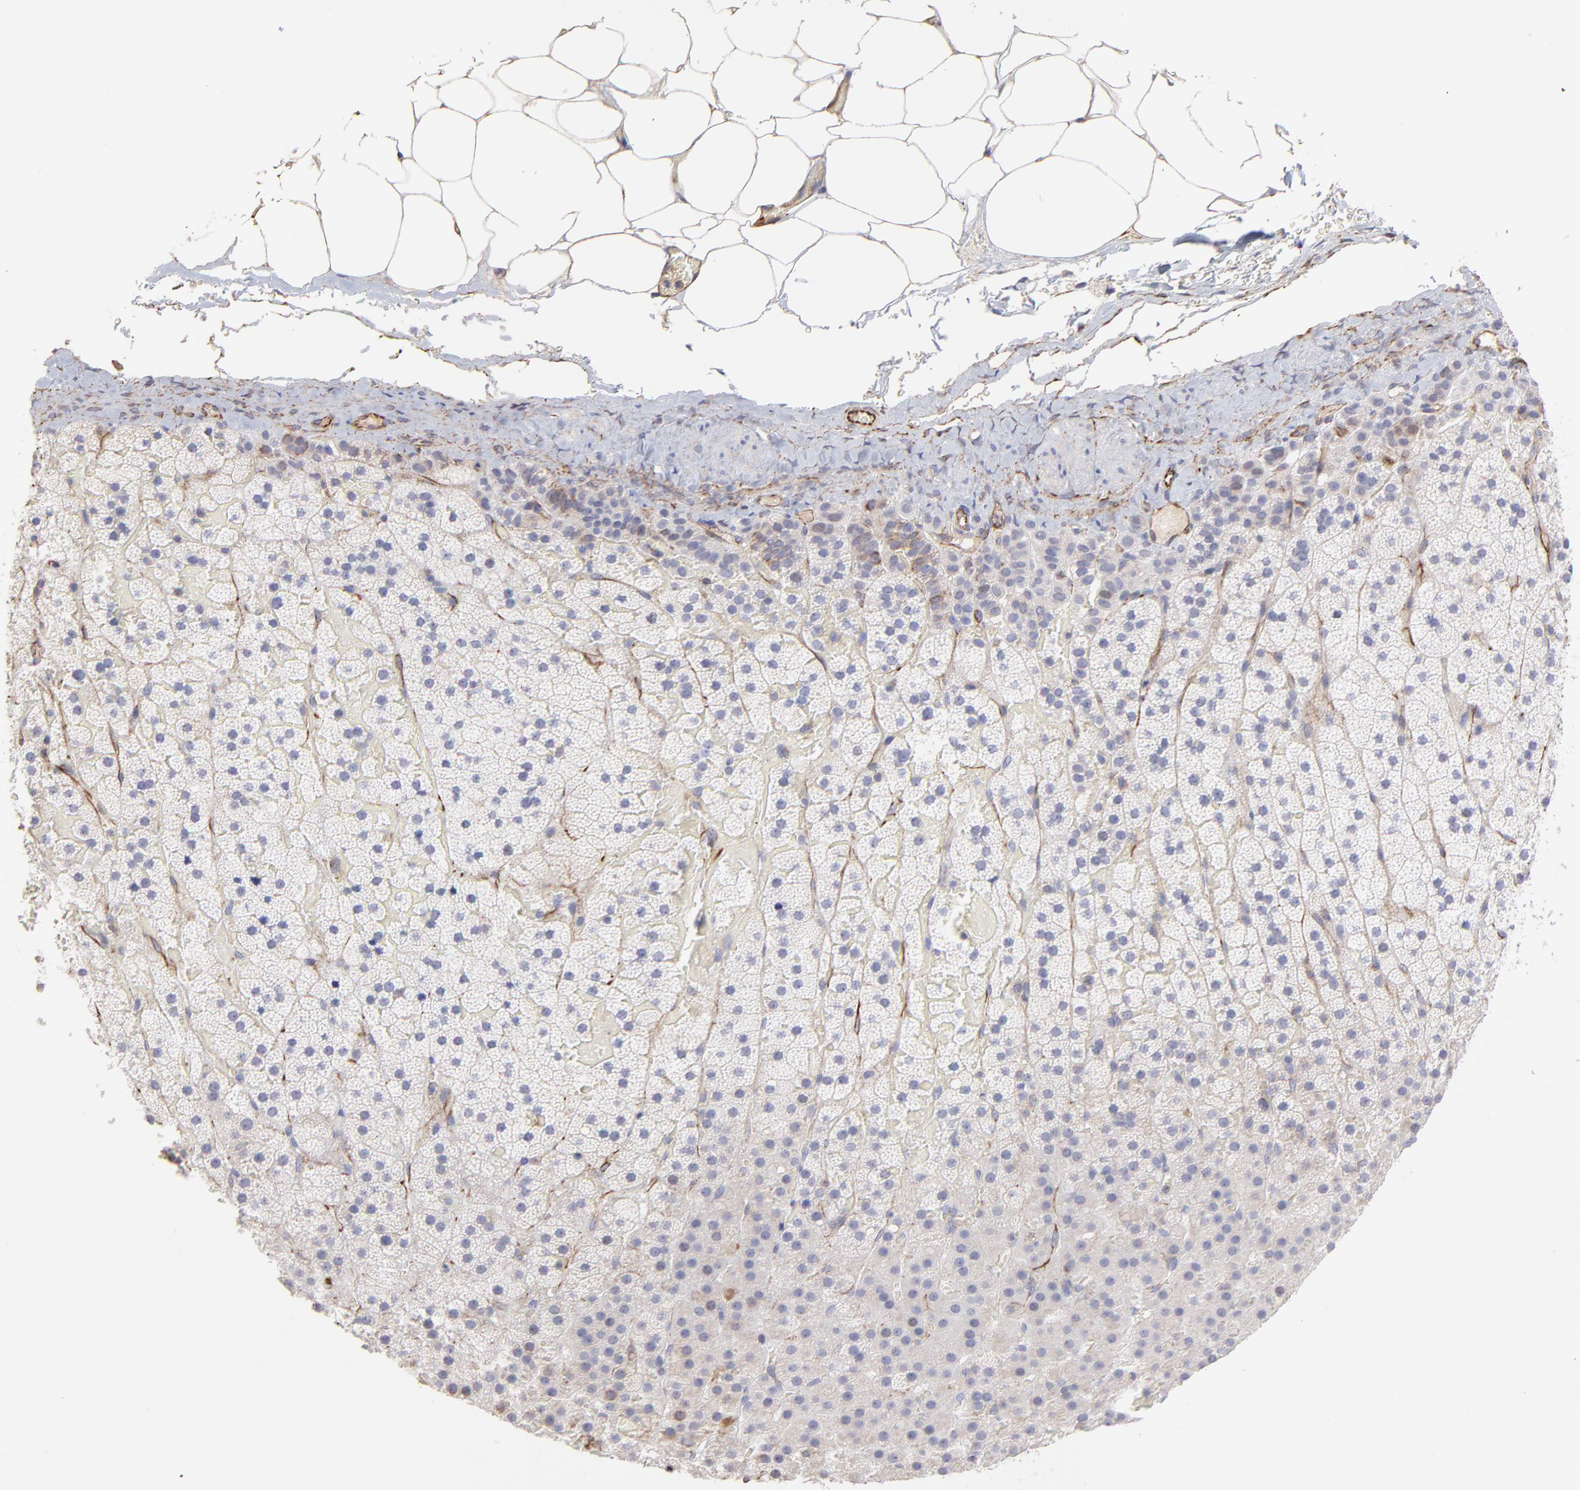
{"staining": {"intensity": "negative", "quantity": "none", "location": "none"}, "tissue": "adrenal gland", "cell_type": "Glandular cells", "image_type": "normal", "snomed": [{"axis": "morphology", "description": "Normal tissue, NOS"}, {"axis": "topography", "description": "Adrenal gland"}], "caption": "Benign adrenal gland was stained to show a protein in brown. There is no significant positivity in glandular cells. Brightfield microscopy of immunohistochemistry stained with DAB (3,3'-diaminobenzidine) (brown) and hematoxylin (blue), captured at high magnification.", "gene": "COX8C", "patient": {"sex": "male", "age": 35}}